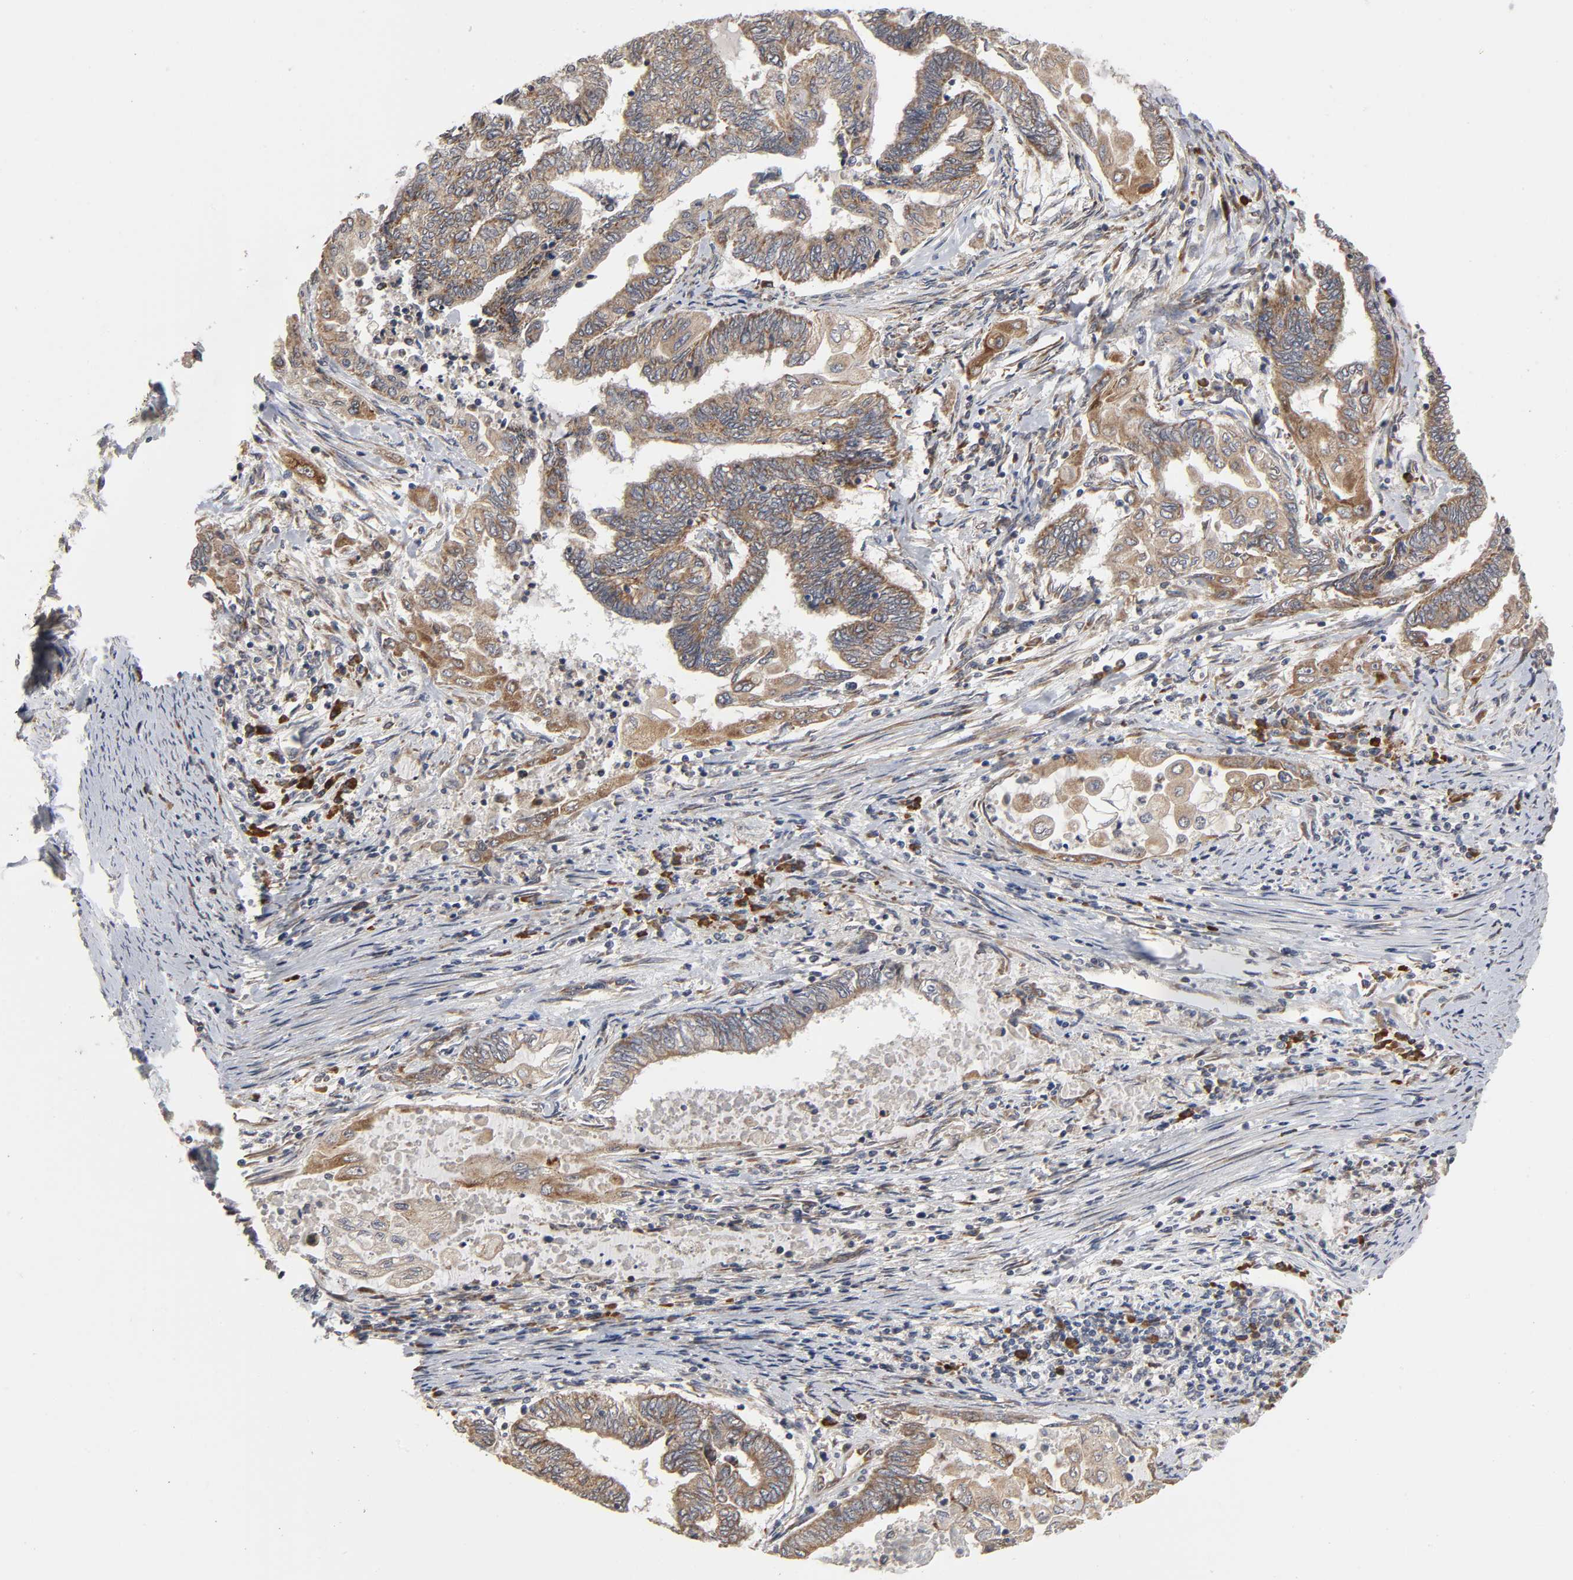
{"staining": {"intensity": "moderate", "quantity": ">75%", "location": "cytoplasmic/membranous"}, "tissue": "endometrial cancer", "cell_type": "Tumor cells", "image_type": "cancer", "snomed": [{"axis": "morphology", "description": "Adenocarcinoma, NOS"}, {"axis": "topography", "description": "Uterus"}, {"axis": "topography", "description": "Endometrium"}], "caption": "This is an image of IHC staining of endometrial adenocarcinoma, which shows moderate staining in the cytoplasmic/membranous of tumor cells.", "gene": "SLC30A9", "patient": {"sex": "female", "age": 70}}